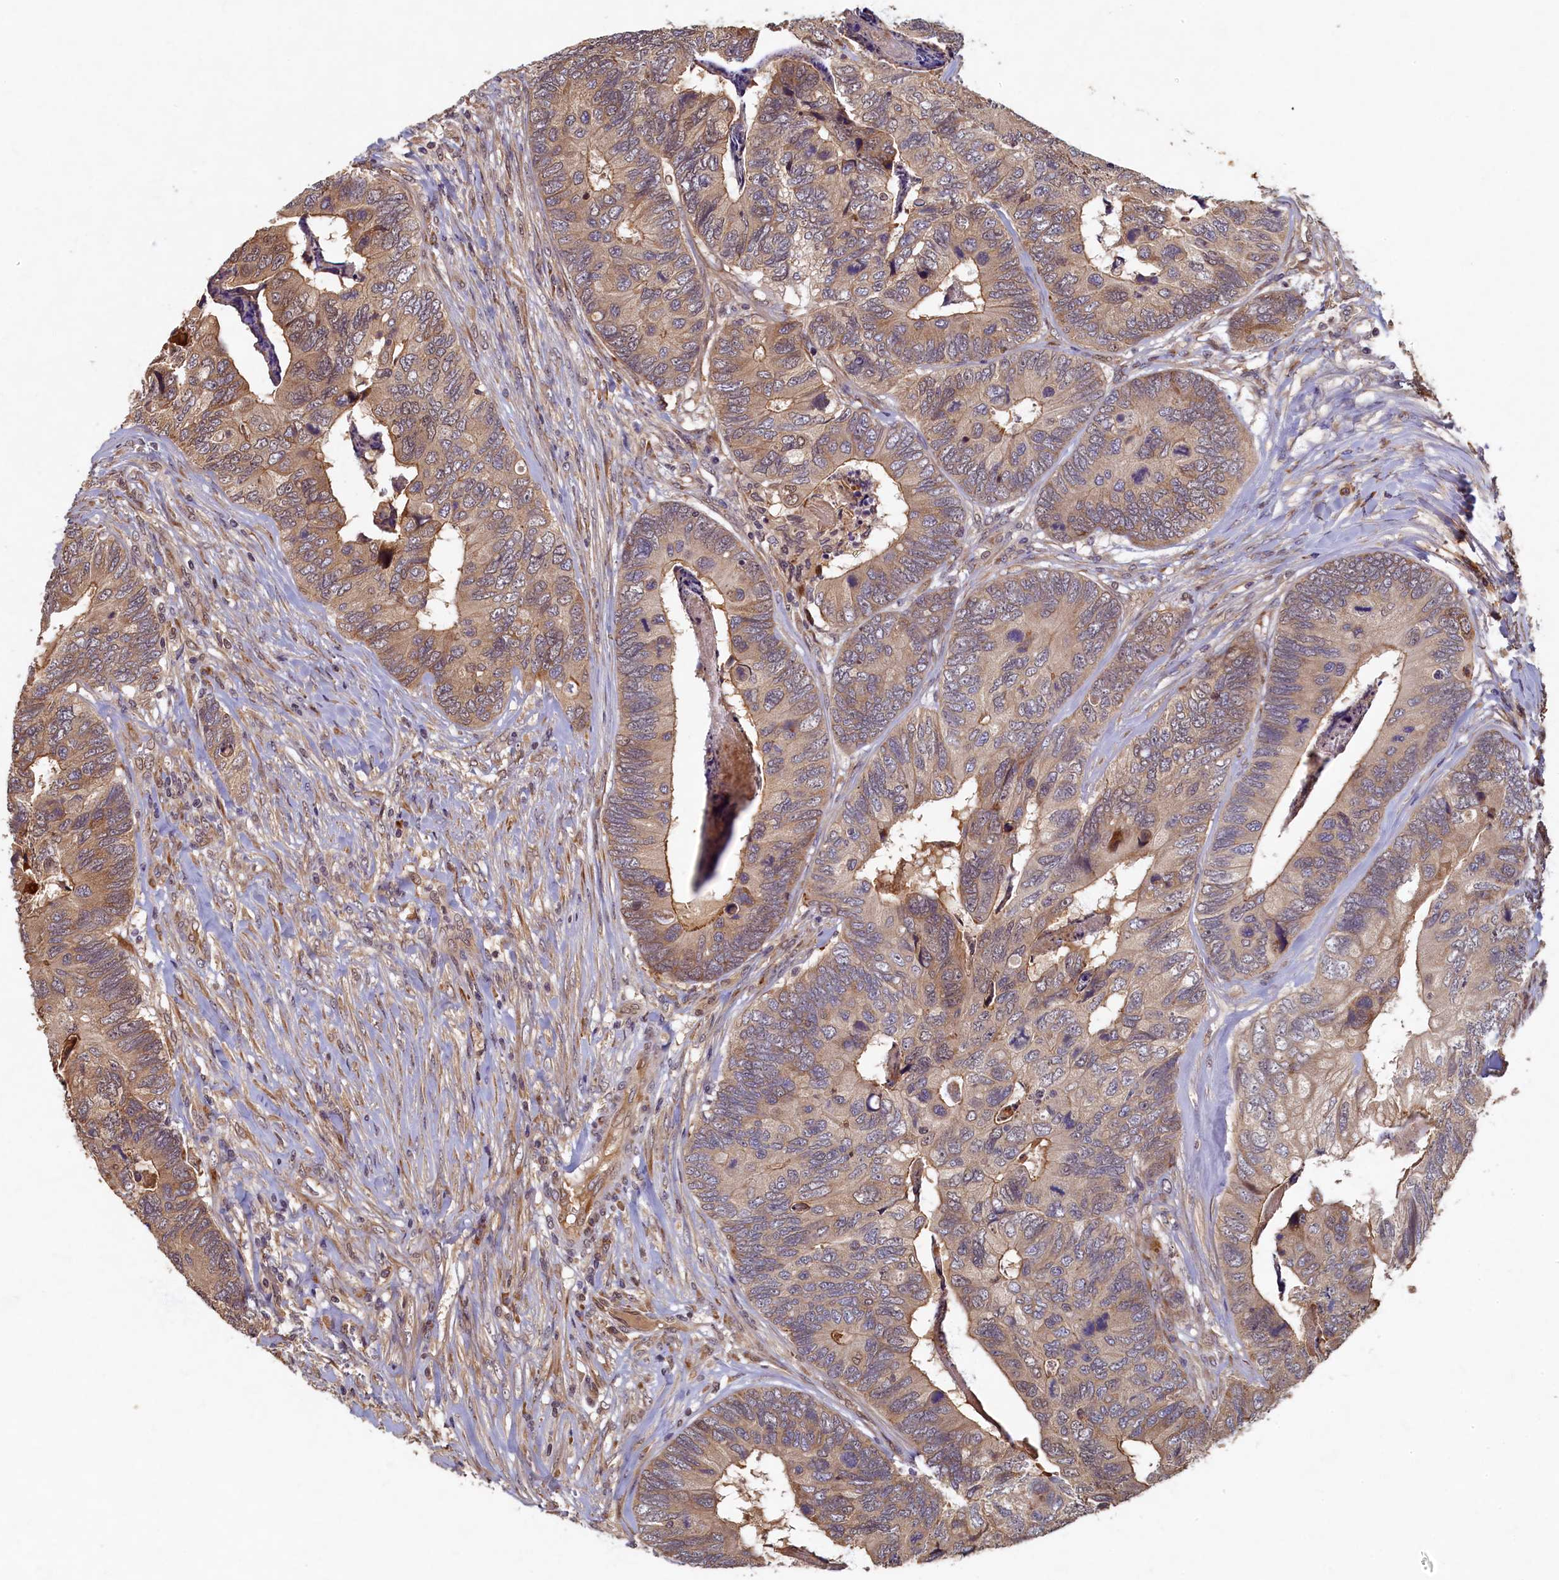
{"staining": {"intensity": "moderate", "quantity": "<25%", "location": "cytoplasmic/membranous"}, "tissue": "colorectal cancer", "cell_type": "Tumor cells", "image_type": "cancer", "snomed": [{"axis": "morphology", "description": "Adenocarcinoma, NOS"}, {"axis": "topography", "description": "Colon"}], "caption": "The histopathology image shows a brown stain indicating the presence of a protein in the cytoplasmic/membranous of tumor cells in colorectal cancer (adenocarcinoma).", "gene": "LCMT2", "patient": {"sex": "female", "age": 67}}